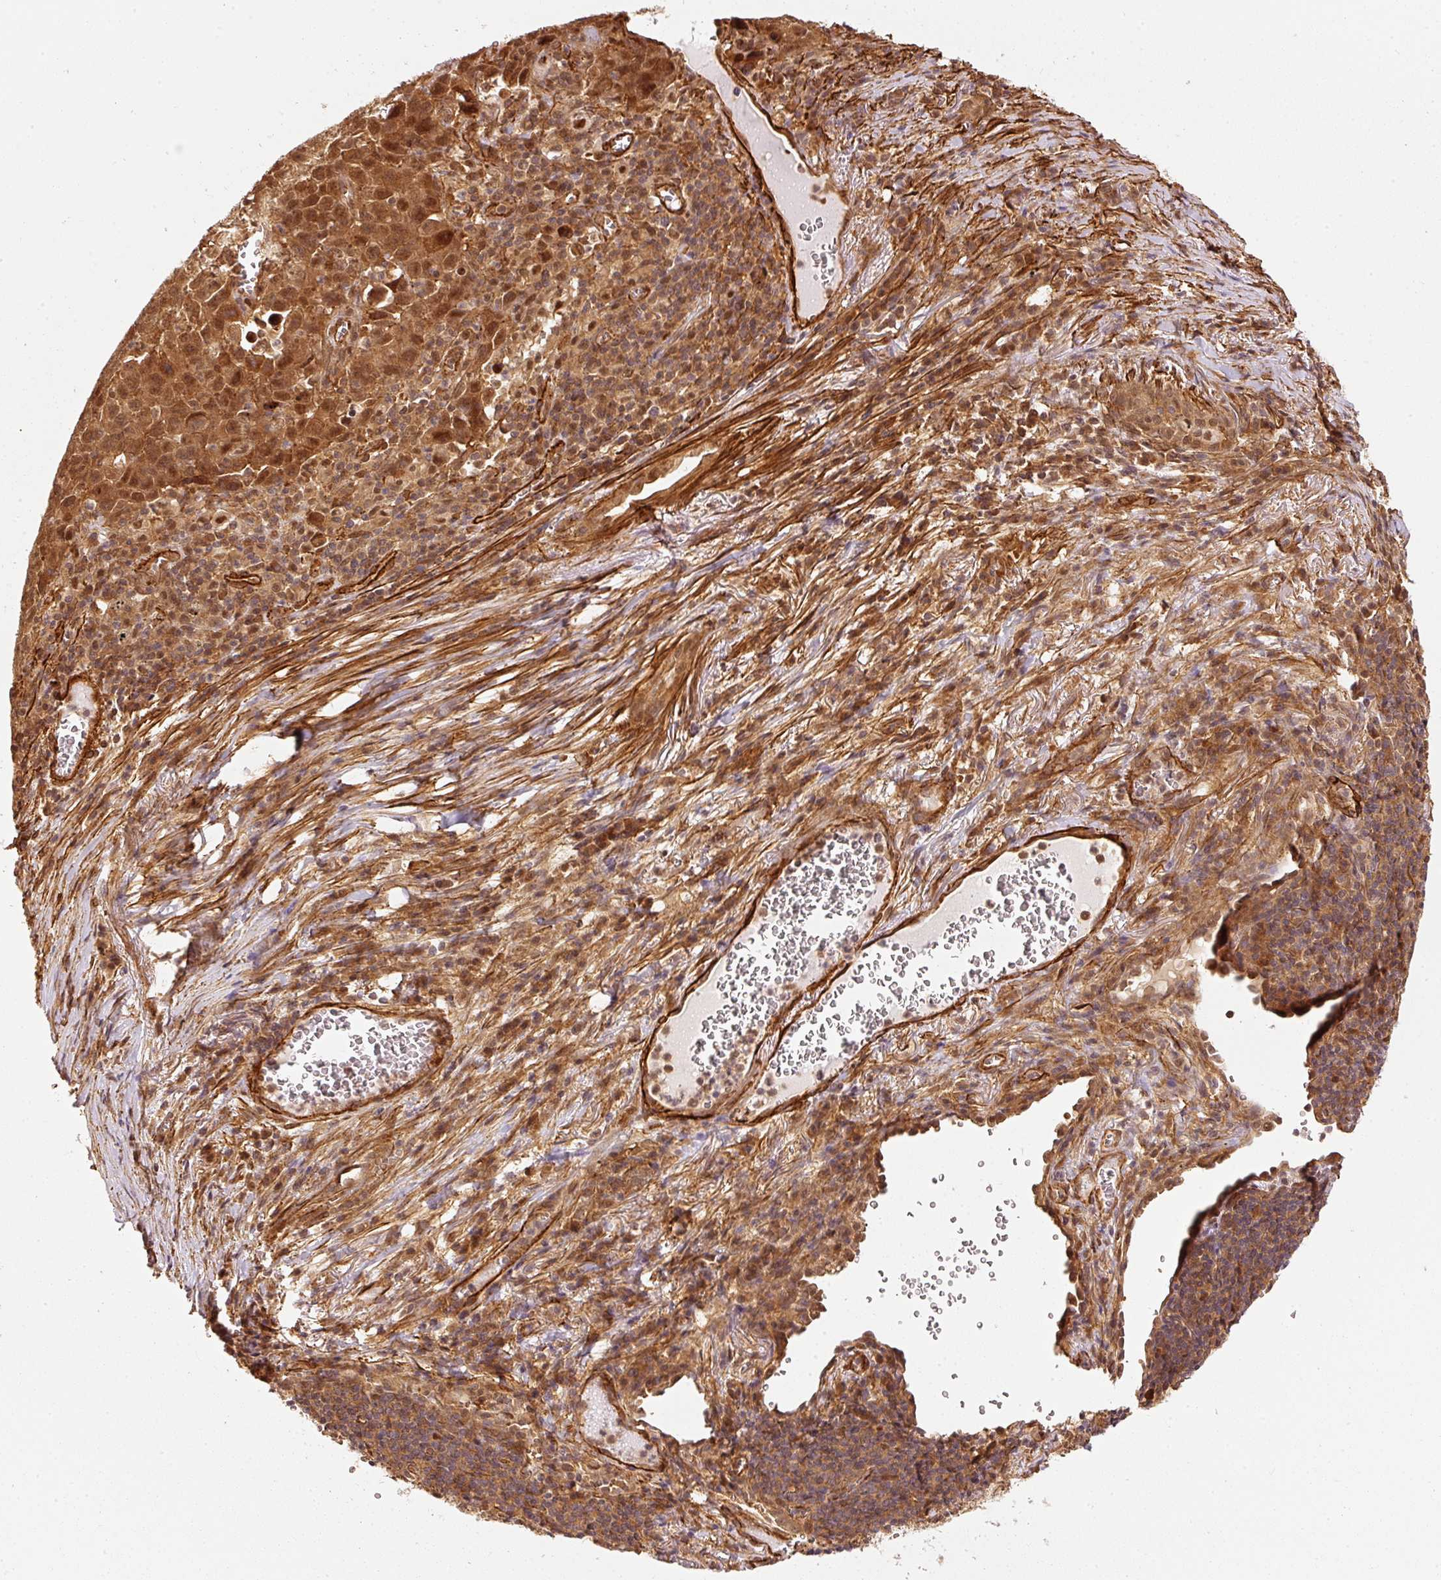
{"staining": {"intensity": "moderate", "quantity": ">75%", "location": "cytoplasmic/membranous,nuclear"}, "tissue": "lung cancer", "cell_type": "Tumor cells", "image_type": "cancer", "snomed": [{"axis": "morphology", "description": "Squamous cell carcinoma, NOS"}, {"axis": "topography", "description": "Lung"}], "caption": "Approximately >75% of tumor cells in human lung cancer (squamous cell carcinoma) reveal moderate cytoplasmic/membranous and nuclear protein positivity as visualized by brown immunohistochemical staining.", "gene": "PSMD1", "patient": {"sex": "male", "age": 76}}